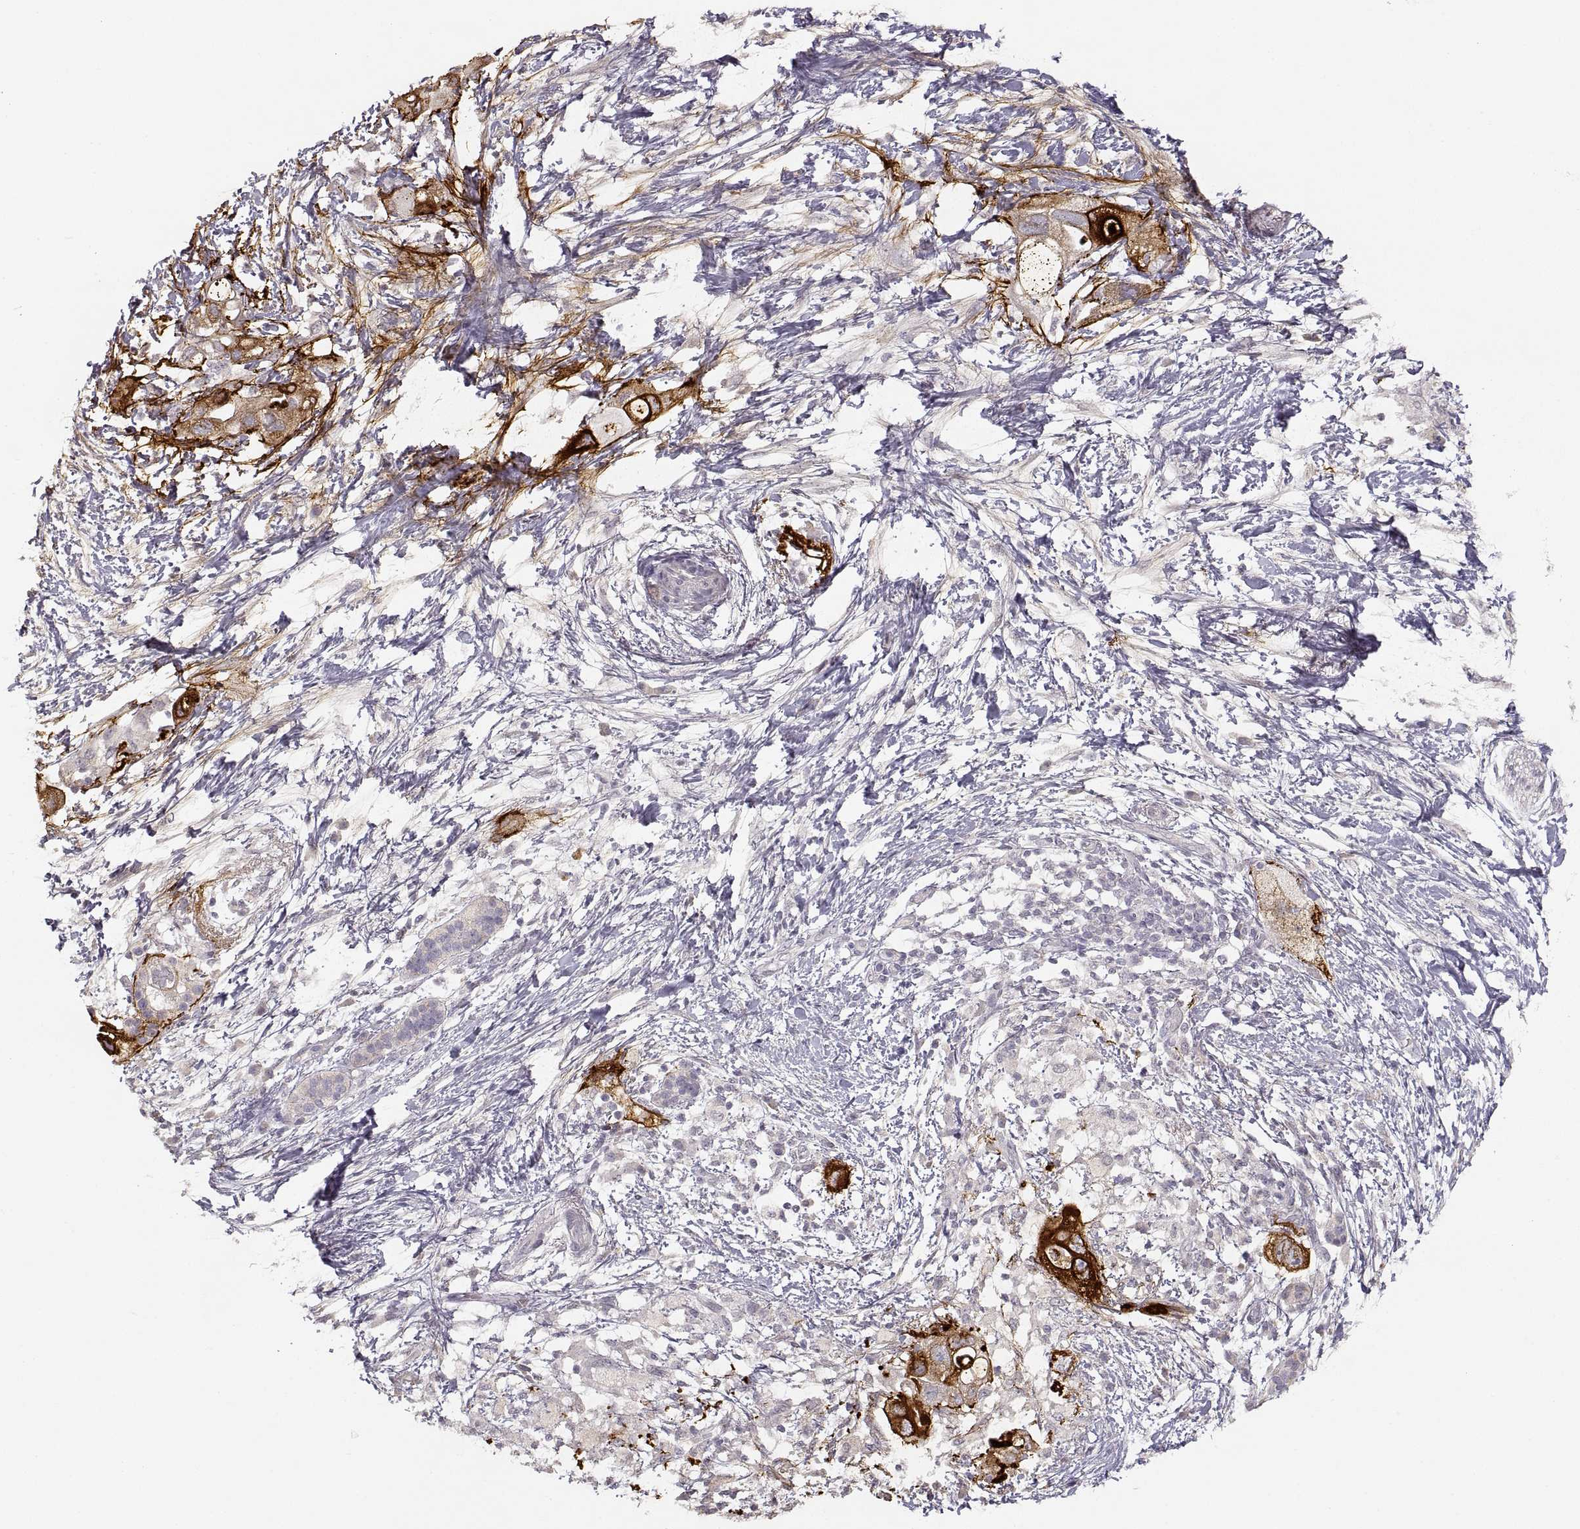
{"staining": {"intensity": "strong", "quantity": "<25%", "location": "cytoplasmic/membranous"}, "tissue": "pancreatic cancer", "cell_type": "Tumor cells", "image_type": "cancer", "snomed": [{"axis": "morphology", "description": "Adenocarcinoma, NOS"}, {"axis": "topography", "description": "Pancreas"}], "caption": "Strong cytoplasmic/membranous positivity for a protein is present in approximately <25% of tumor cells of pancreatic cancer (adenocarcinoma) using IHC.", "gene": "LAMC2", "patient": {"sex": "female", "age": 72}}